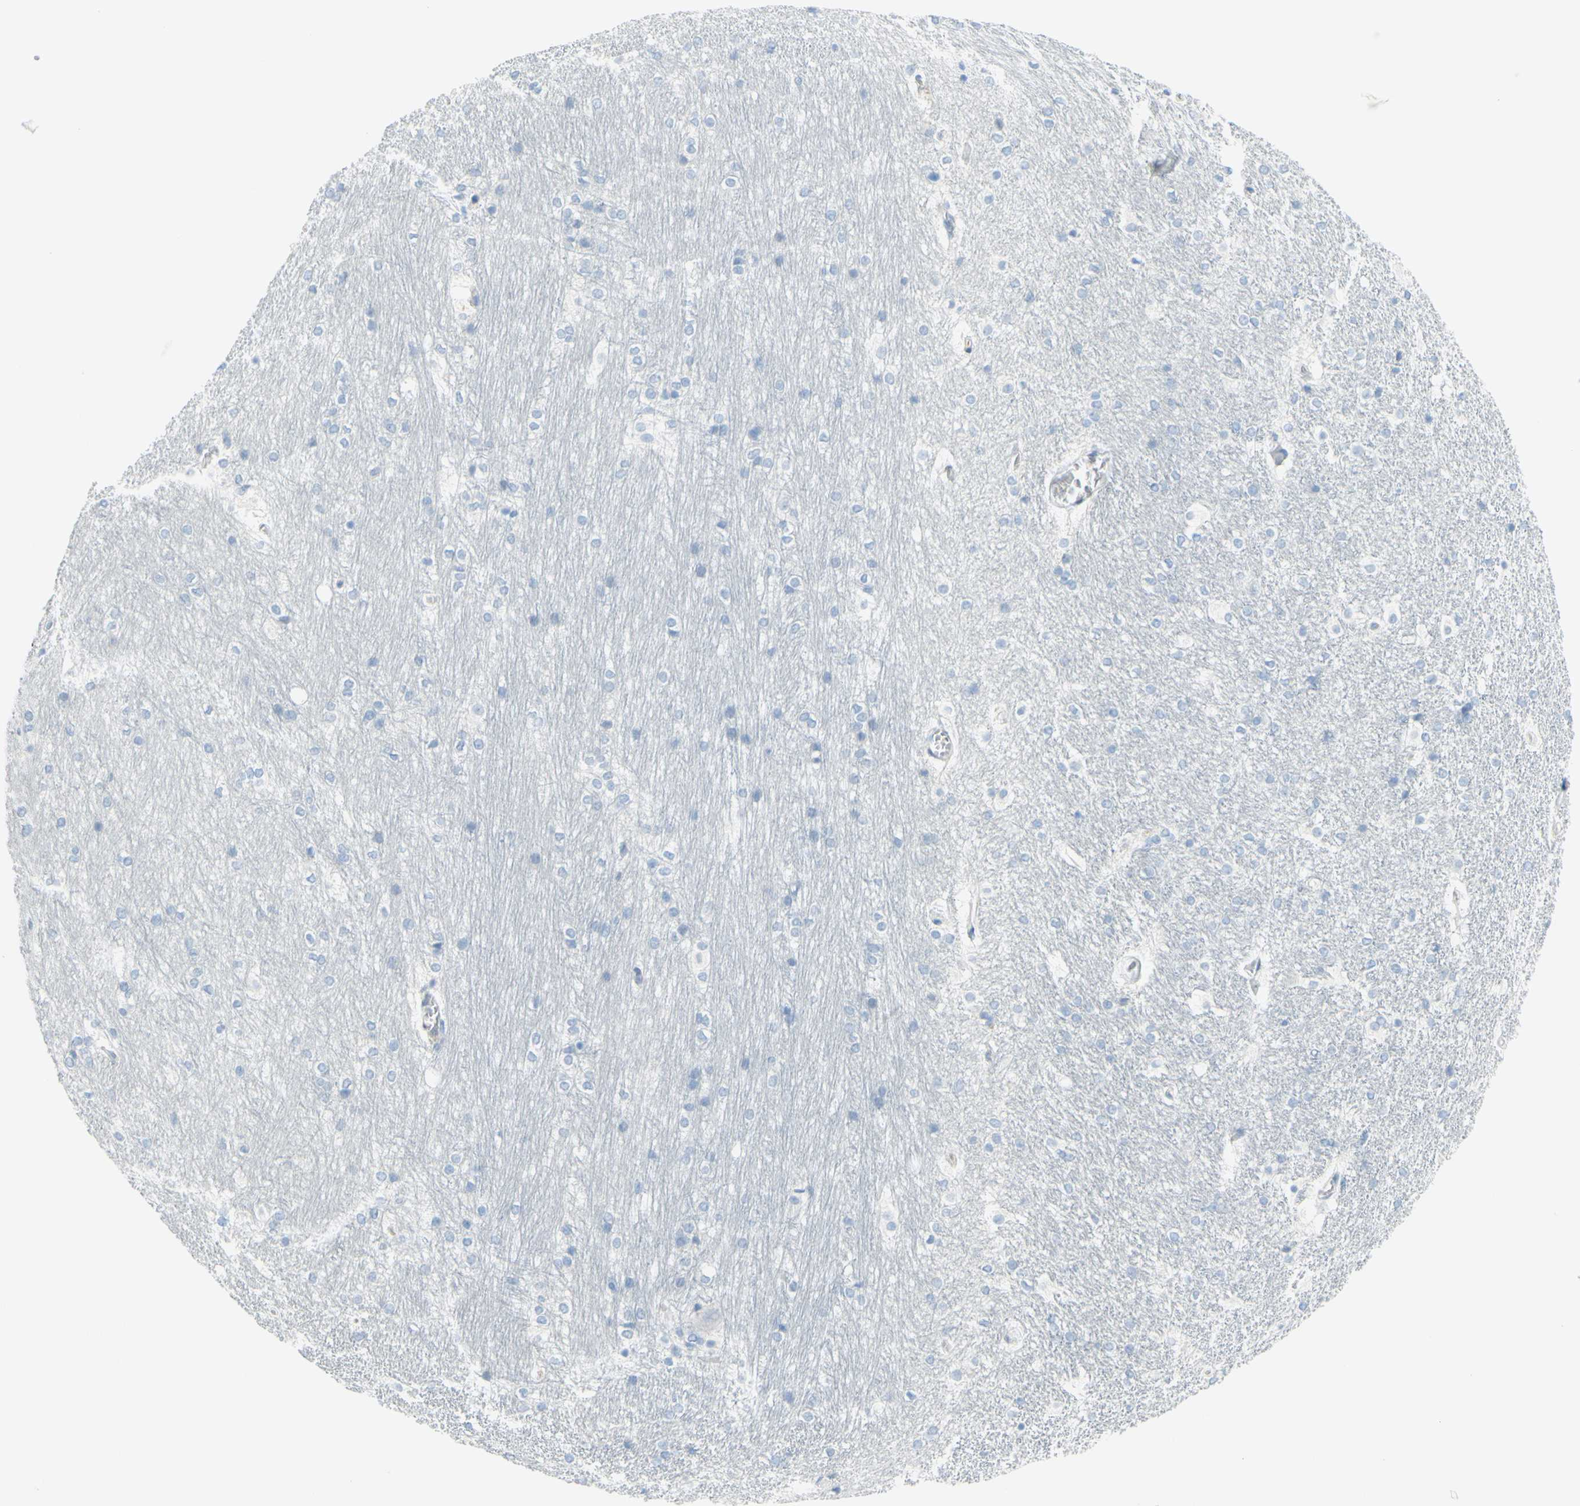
{"staining": {"intensity": "negative", "quantity": "none", "location": "none"}, "tissue": "hippocampus", "cell_type": "Glial cells", "image_type": "normal", "snomed": [{"axis": "morphology", "description": "Normal tissue, NOS"}, {"axis": "topography", "description": "Hippocampus"}], "caption": "There is no significant expression in glial cells of hippocampus.", "gene": "DCT", "patient": {"sex": "female", "age": 19}}